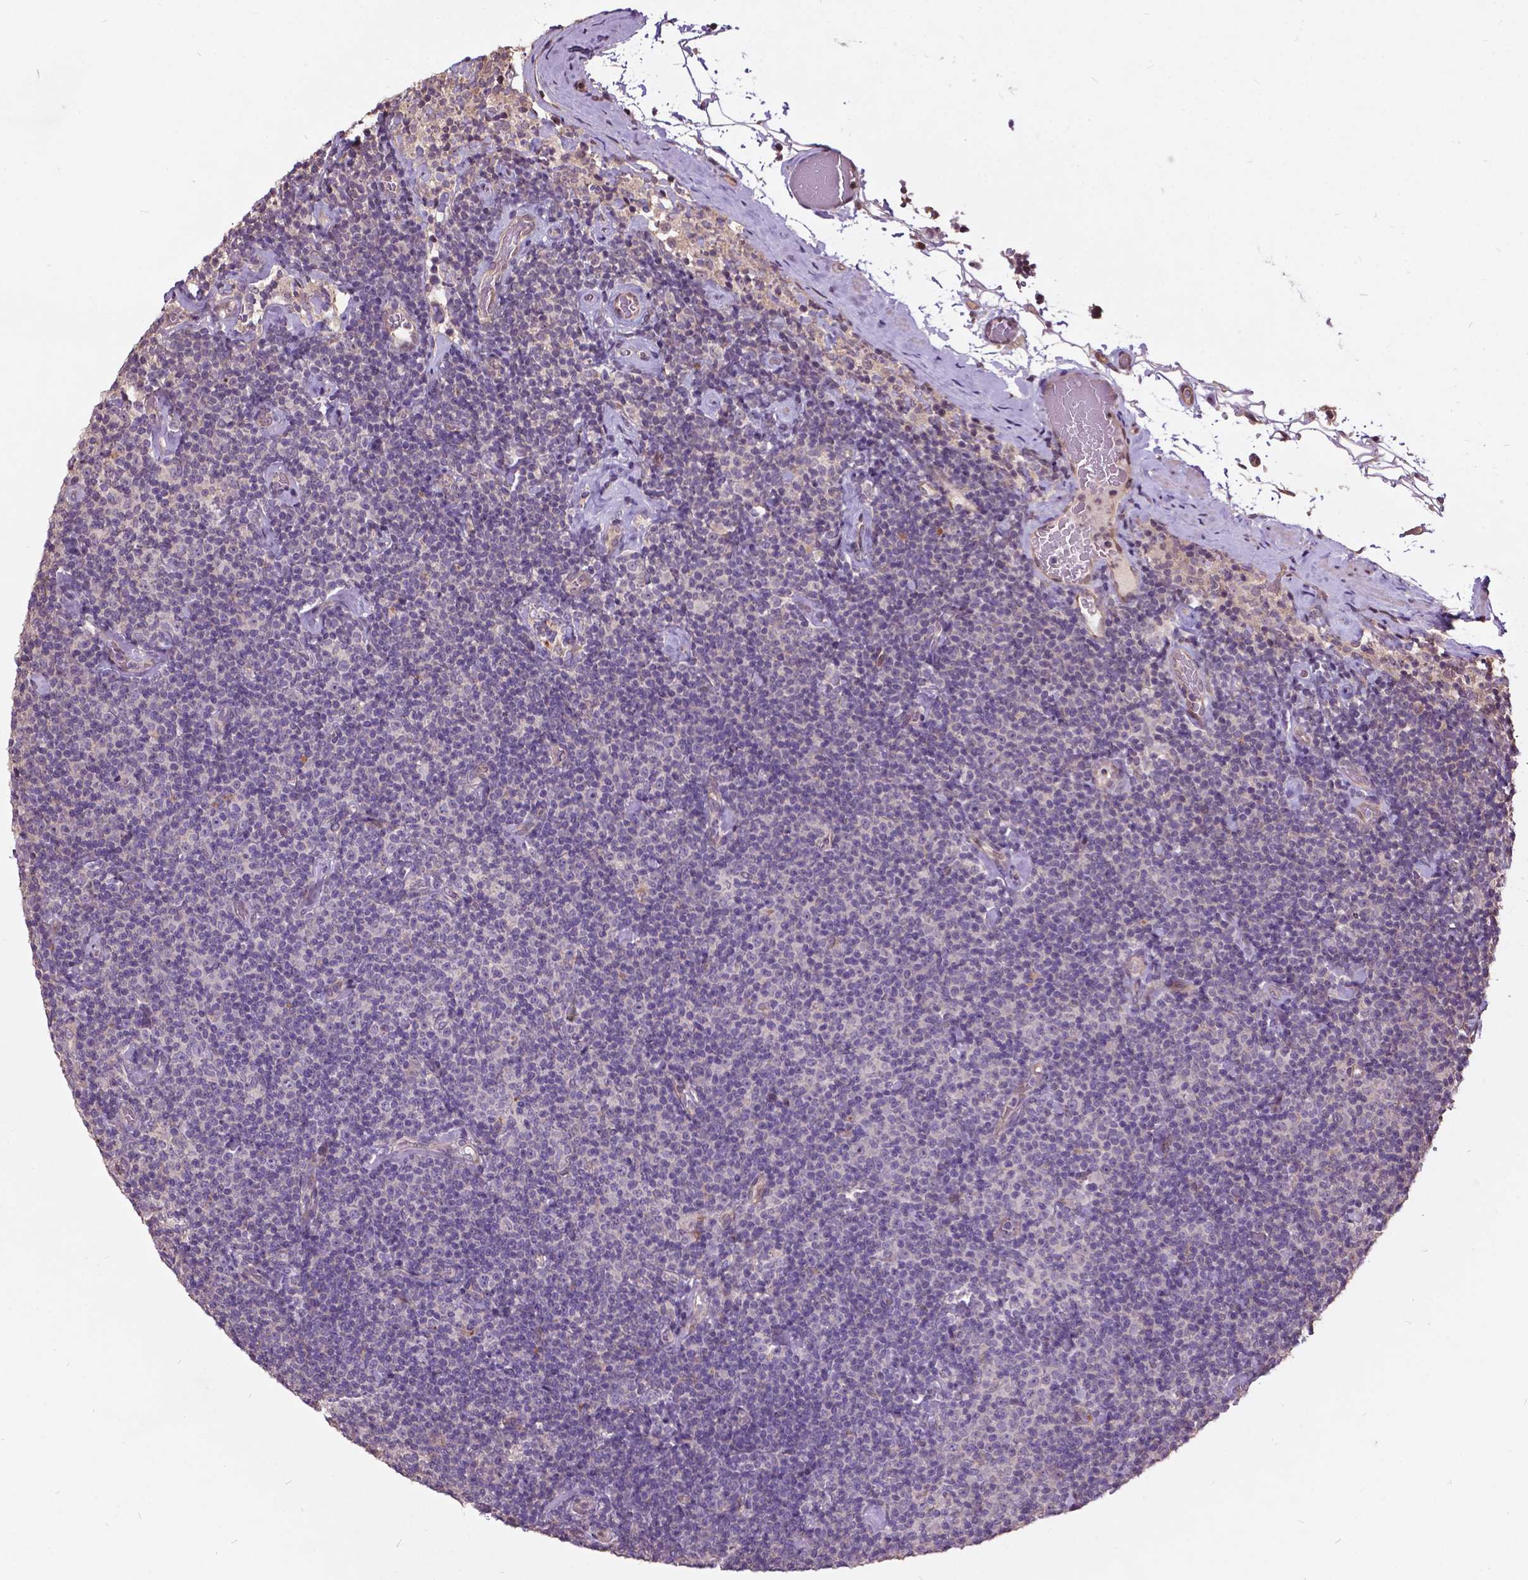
{"staining": {"intensity": "negative", "quantity": "none", "location": "none"}, "tissue": "lymphoma", "cell_type": "Tumor cells", "image_type": "cancer", "snomed": [{"axis": "morphology", "description": "Malignant lymphoma, non-Hodgkin's type, Low grade"}, {"axis": "topography", "description": "Lymph node"}], "caption": "Tumor cells are negative for brown protein staining in lymphoma. (DAB (3,3'-diaminobenzidine) immunohistochemistry with hematoxylin counter stain).", "gene": "AP1S3", "patient": {"sex": "male", "age": 81}}